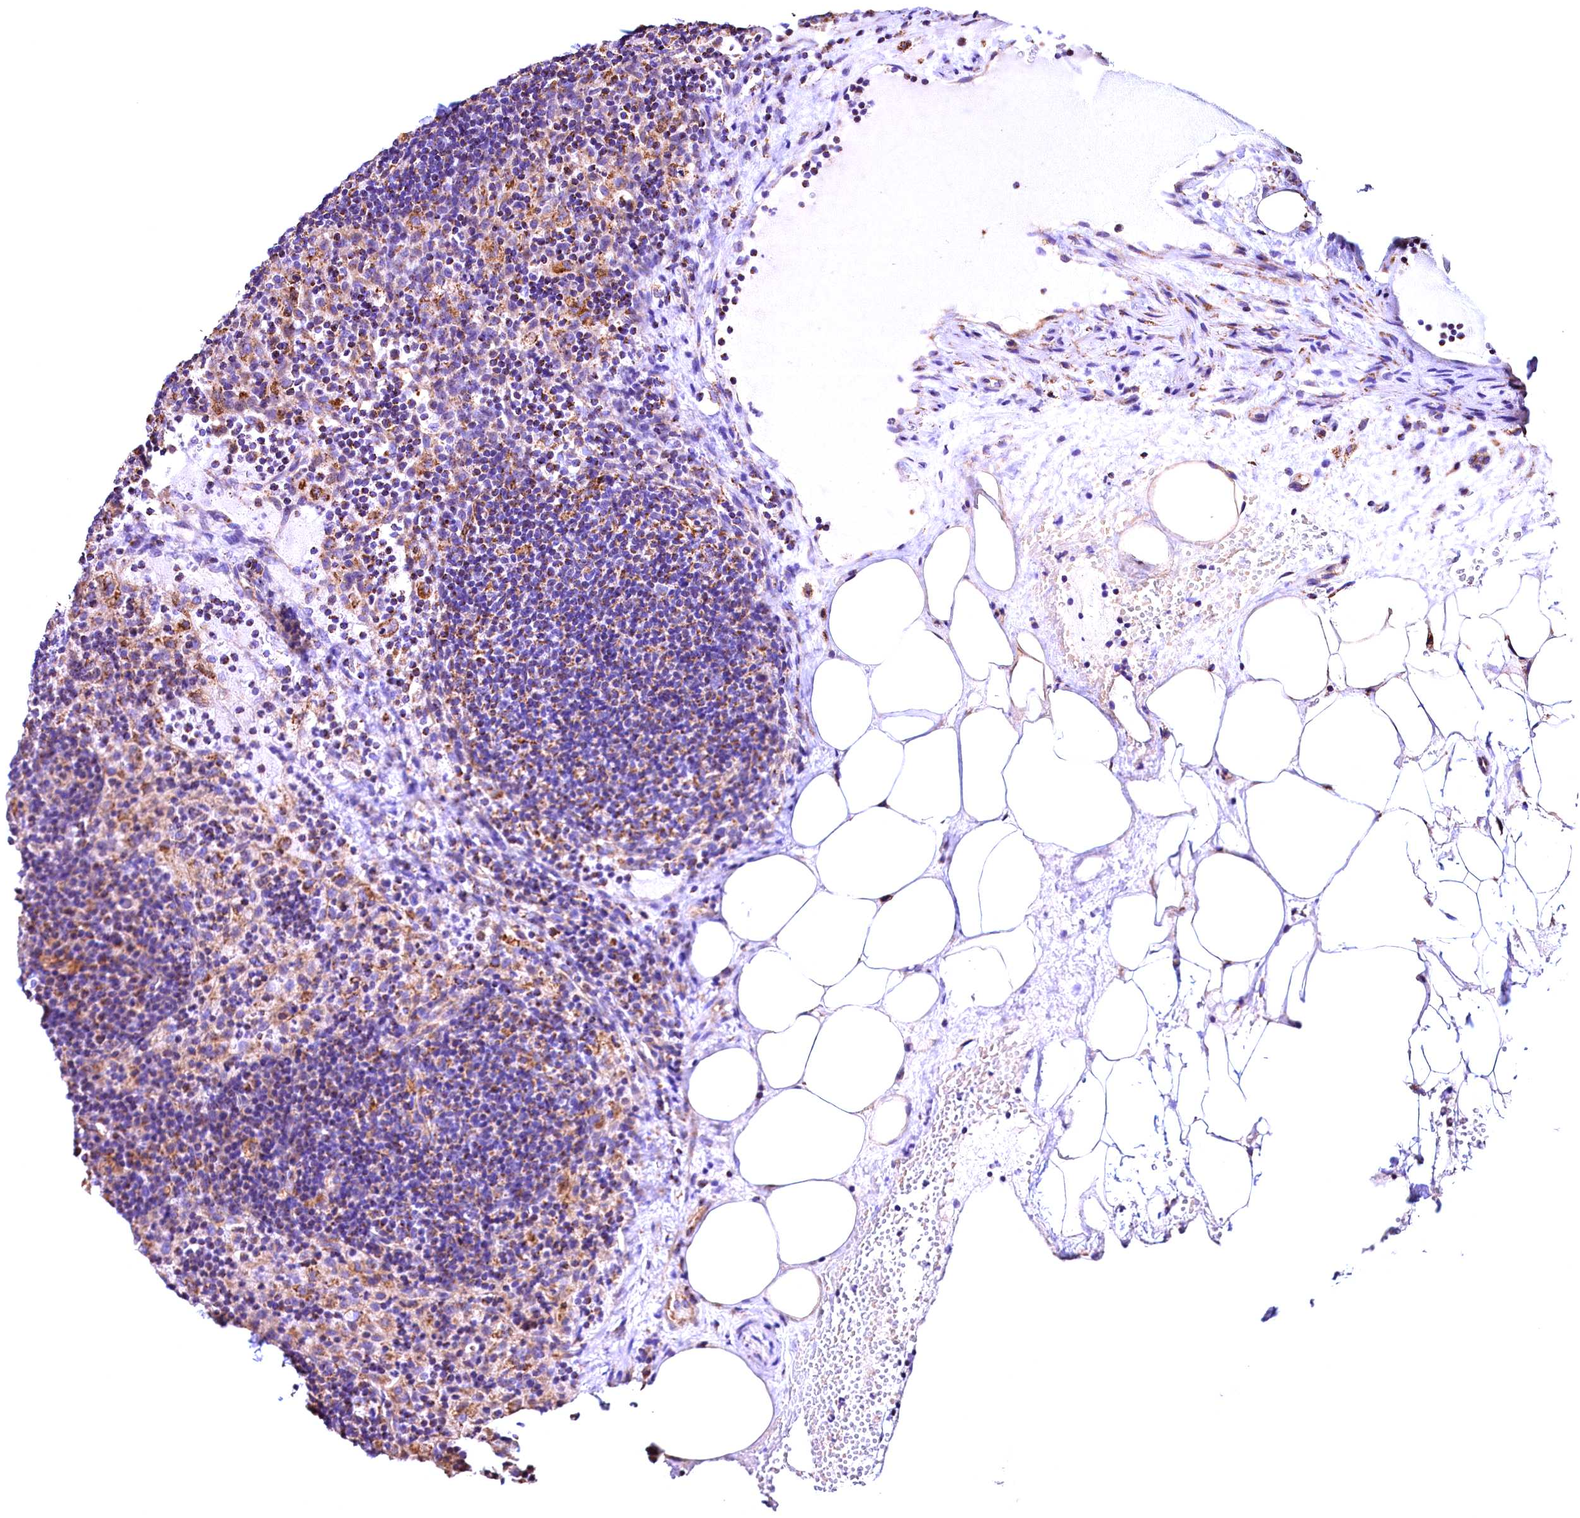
{"staining": {"intensity": "weak", "quantity": "<25%", "location": "cytoplasmic/membranous"}, "tissue": "lymph node", "cell_type": "Germinal center cells", "image_type": "normal", "snomed": [{"axis": "morphology", "description": "Normal tissue, NOS"}, {"axis": "topography", "description": "Lymph node"}], "caption": "Immunohistochemical staining of benign lymph node exhibits no significant positivity in germinal center cells.", "gene": "ACAA2", "patient": {"sex": "female", "age": 70}}